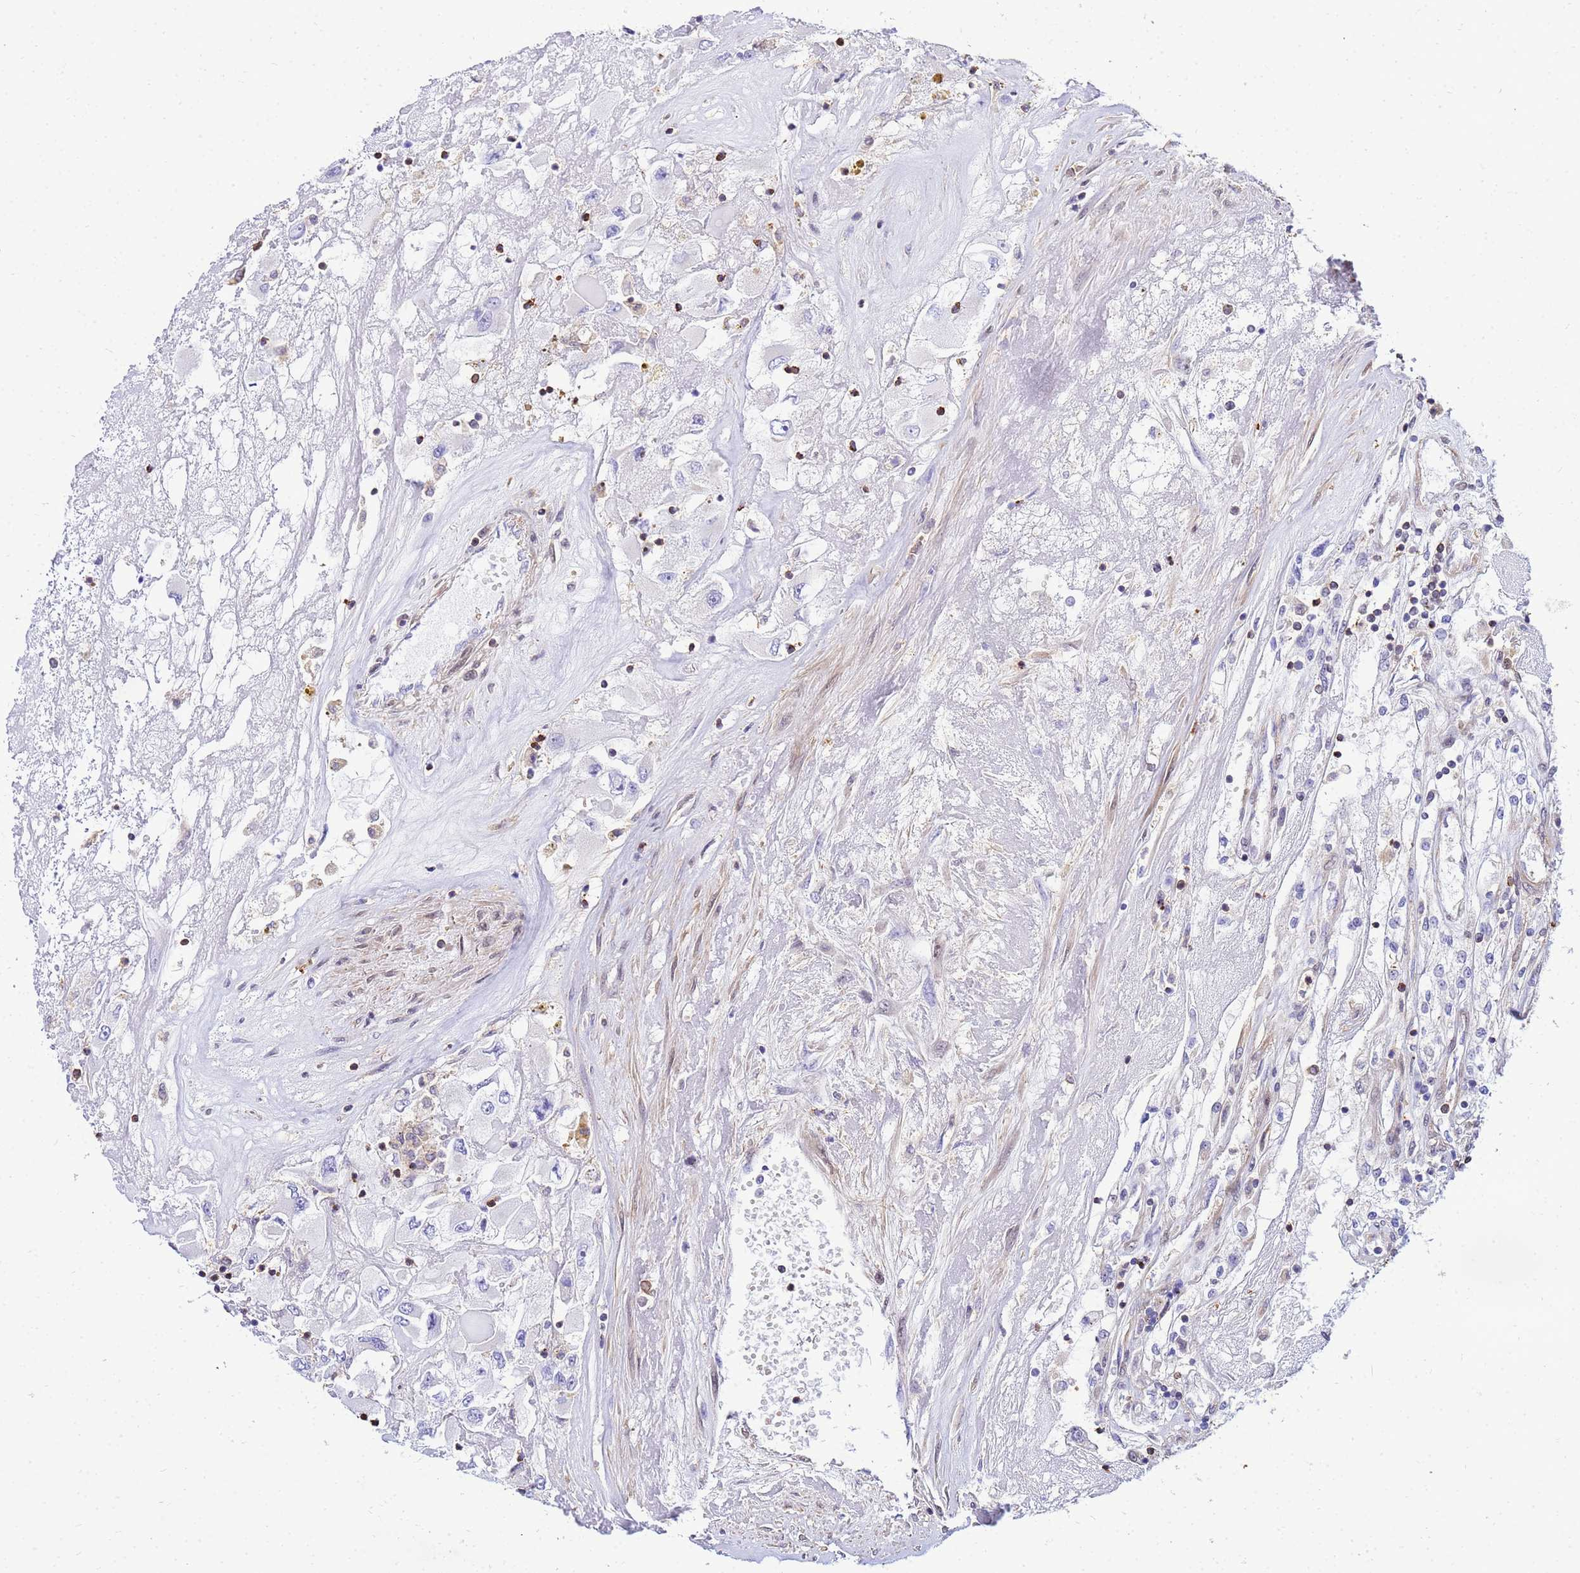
{"staining": {"intensity": "negative", "quantity": "none", "location": "none"}, "tissue": "renal cancer", "cell_type": "Tumor cells", "image_type": "cancer", "snomed": [{"axis": "morphology", "description": "Adenocarcinoma, NOS"}, {"axis": "topography", "description": "Kidney"}], "caption": "Human renal cancer (adenocarcinoma) stained for a protein using immunohistochemistry demonstrates no positivity in tumor cells.", "gene": "DBNDD2", "patient": {"sex": "female", "age": 52}}